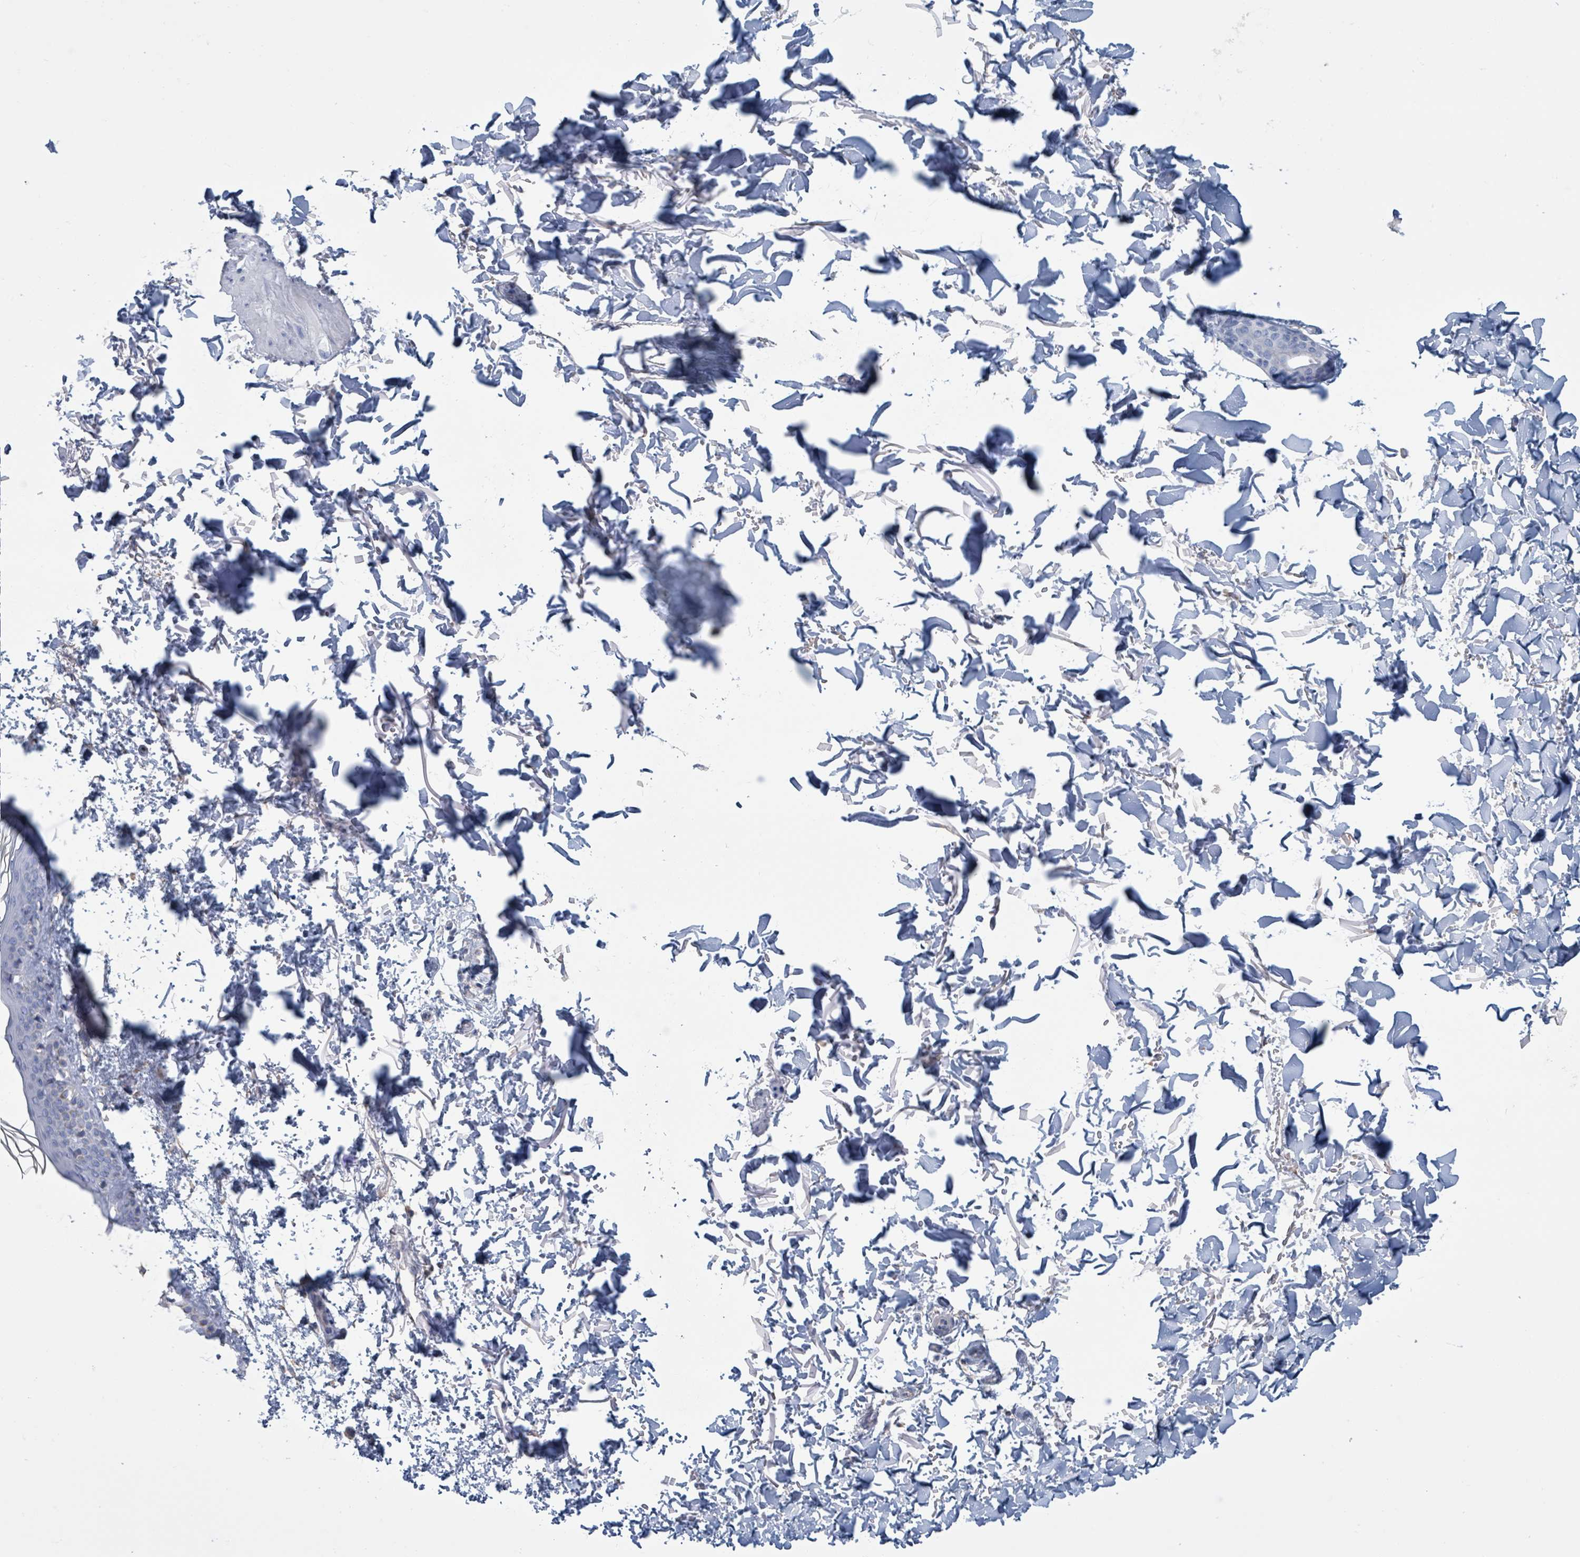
{"staining": {"intensity": "negative", "quantity": "none", "location": "none"}, "tissue": "skin", "cell_type": "Fibroblasts", "image_type": "normal", "snomed": [{"axis": "morphology", "description": "Normal tissue, NOS"}, {"axis": "topography", "description": "Skin"}], "caption": "High magnification brightfield microscopy of benign skin stained with DAB (brown) and counterstained with hematoxylin (blue): fibroblasts show no significant positivity.", "gene": "CT45A10", "patient": {"sex": "male", "age": 66}}